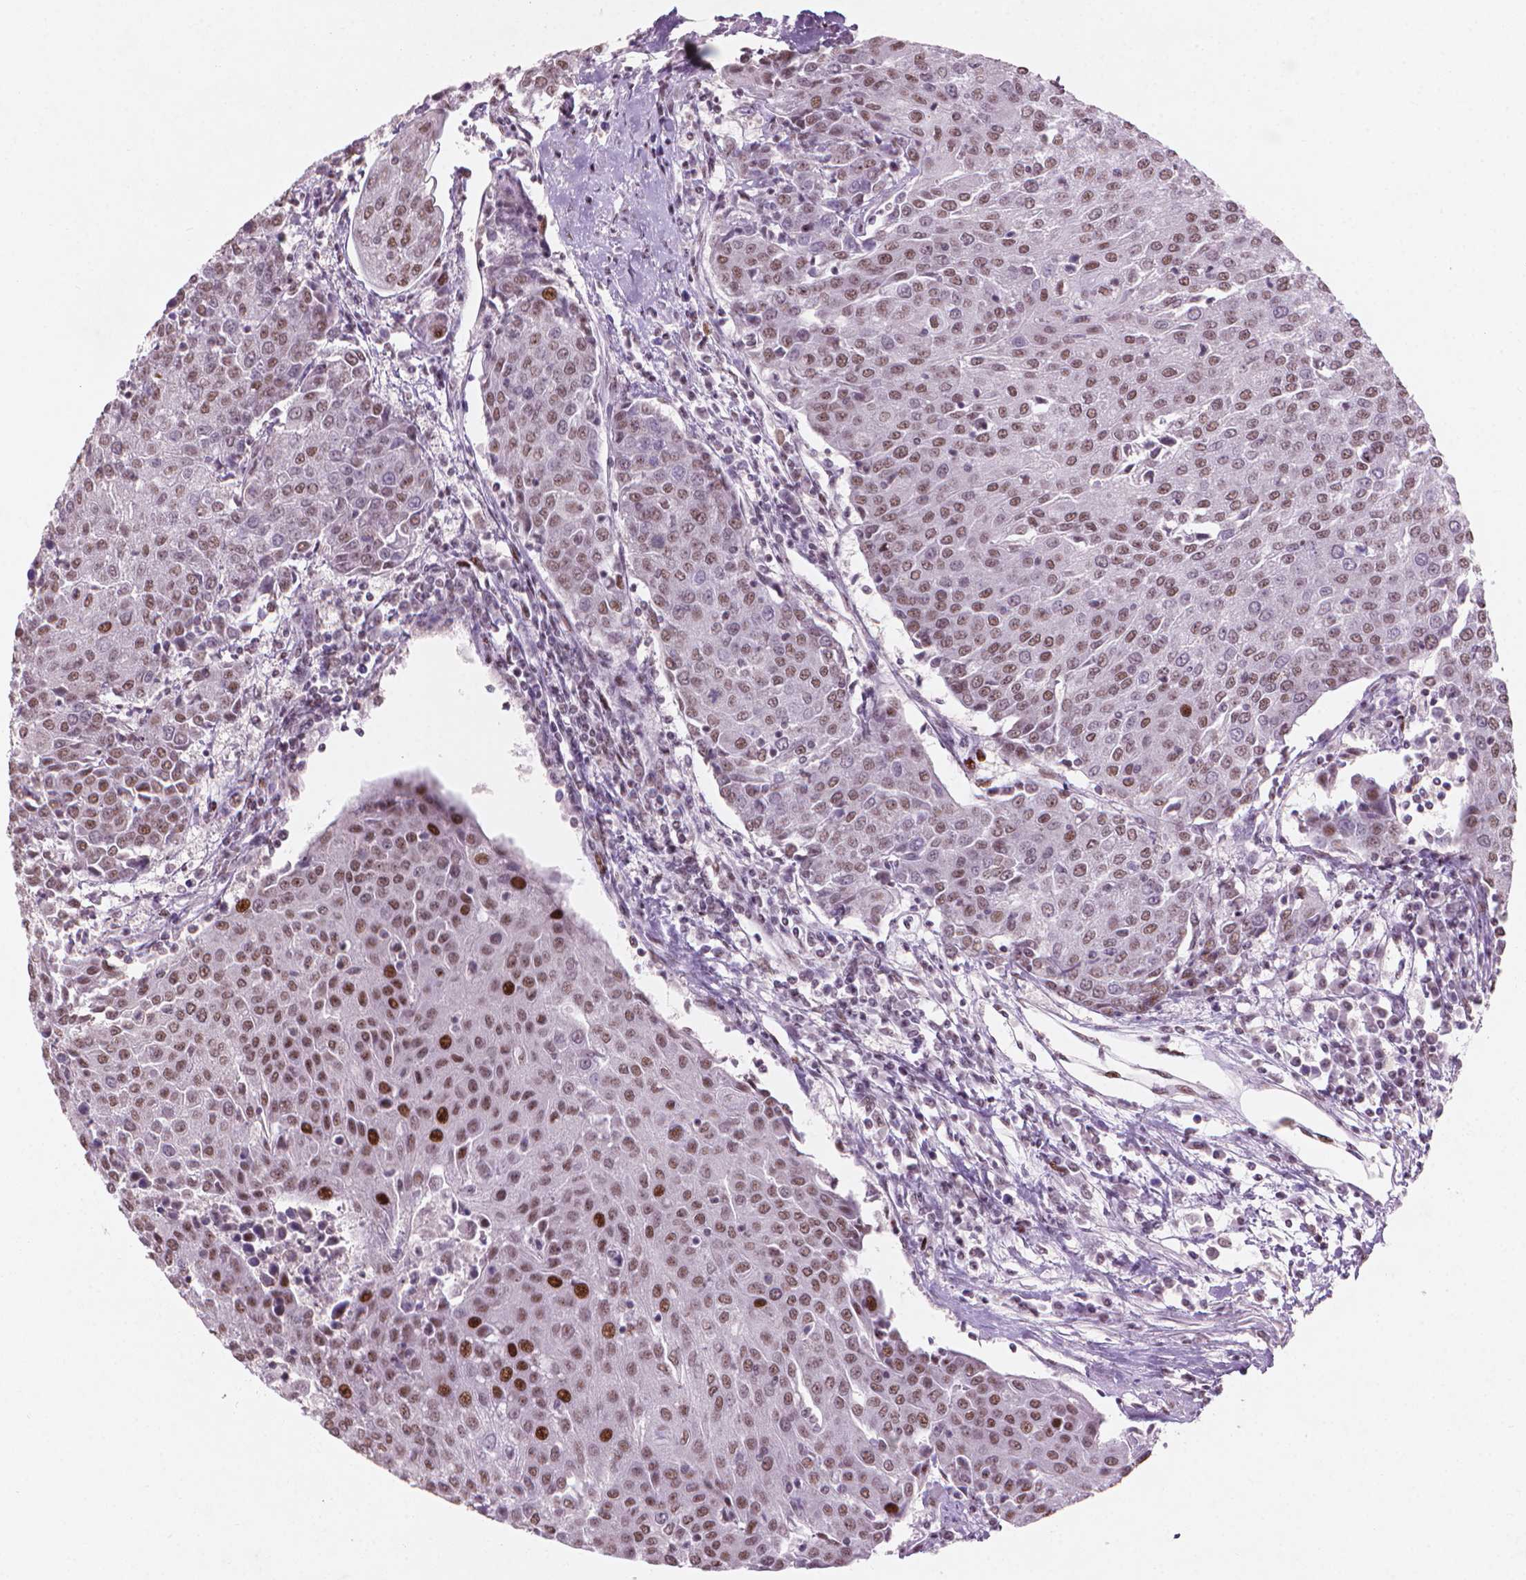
{"staining": {"intensity": "moderate", "quantity": "25%-75%", "location": "nuclear"}, "tissue": "urothelial cancer", "cell_type": "Tumor cells", "image_type": "cancer", "snomed": [{"axis": "morphology", "description": "Urothelial carcinoma, High grade"}, {"axis": "topography", "description": "Urinary bladder"}], "caption": "This photomicrograph shows immunohistochemistry staining of urothelial carcinoma (high-grade), with medium moderate nuclear positivity in about 25%-75% of tumor cells.", "gene": "HES7", "patient": {"sex": "female", "age": 85}}